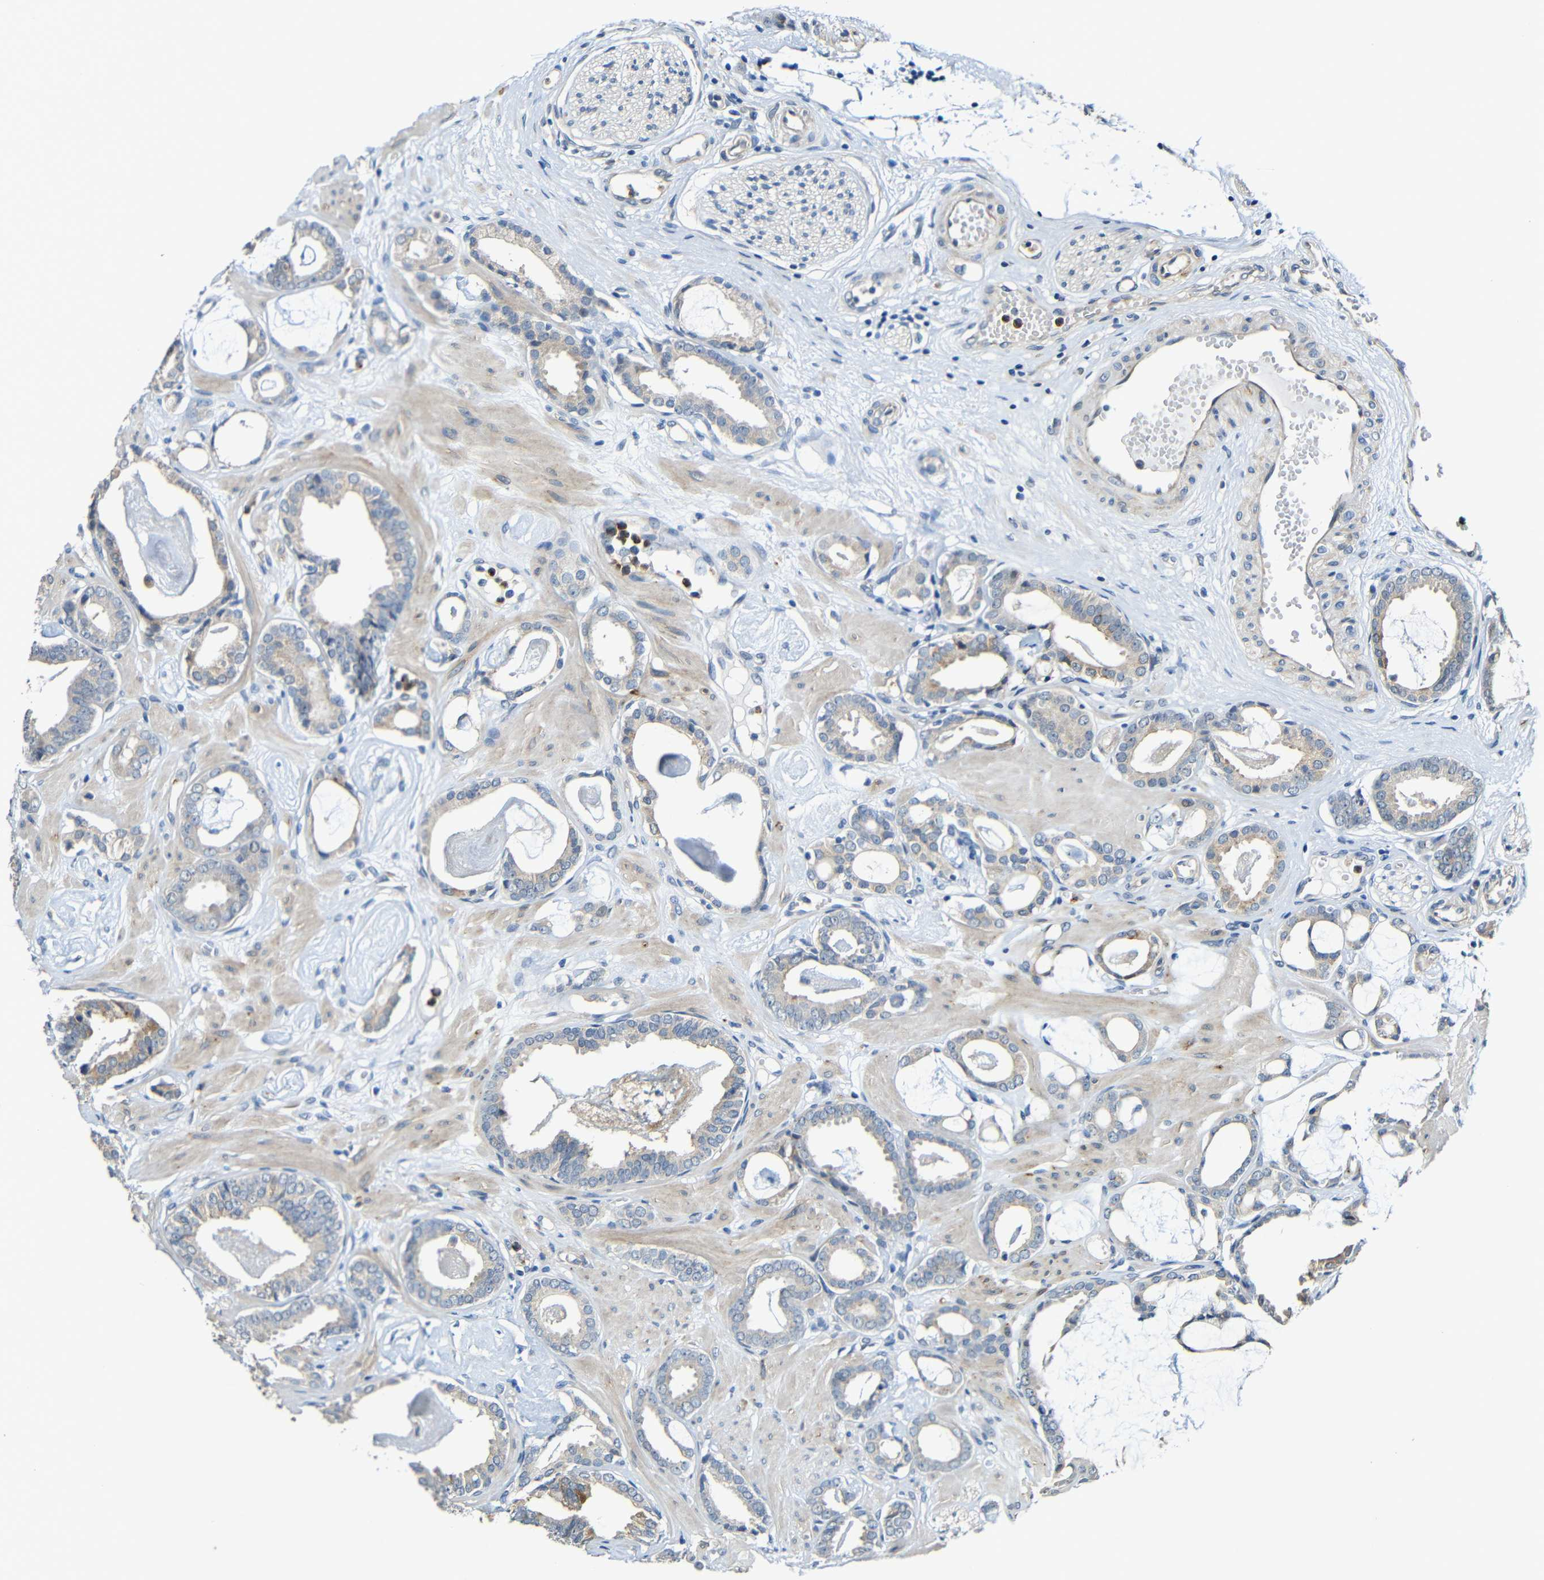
{"staining": {"intensity": "weak", "quantity": "25%-75%", "location": "cytoplasmic/membranous"}, "tissue": "prostate cancer", "cell_type": "Tumor cells", "image_type": "cancer", "snomed": [{"axis": "morphology", "description": "Adenocarcinoma, Low grade"}, {"axis": "topography", "description": "Prostate"}], "caption": "Human prostate cancer (adenocarcinoma (low-grade)) stained with a protein marker shows weak staining in tumor cells.", "gene": "STBD1", "patient": {"sex": "male", "age": 53}}